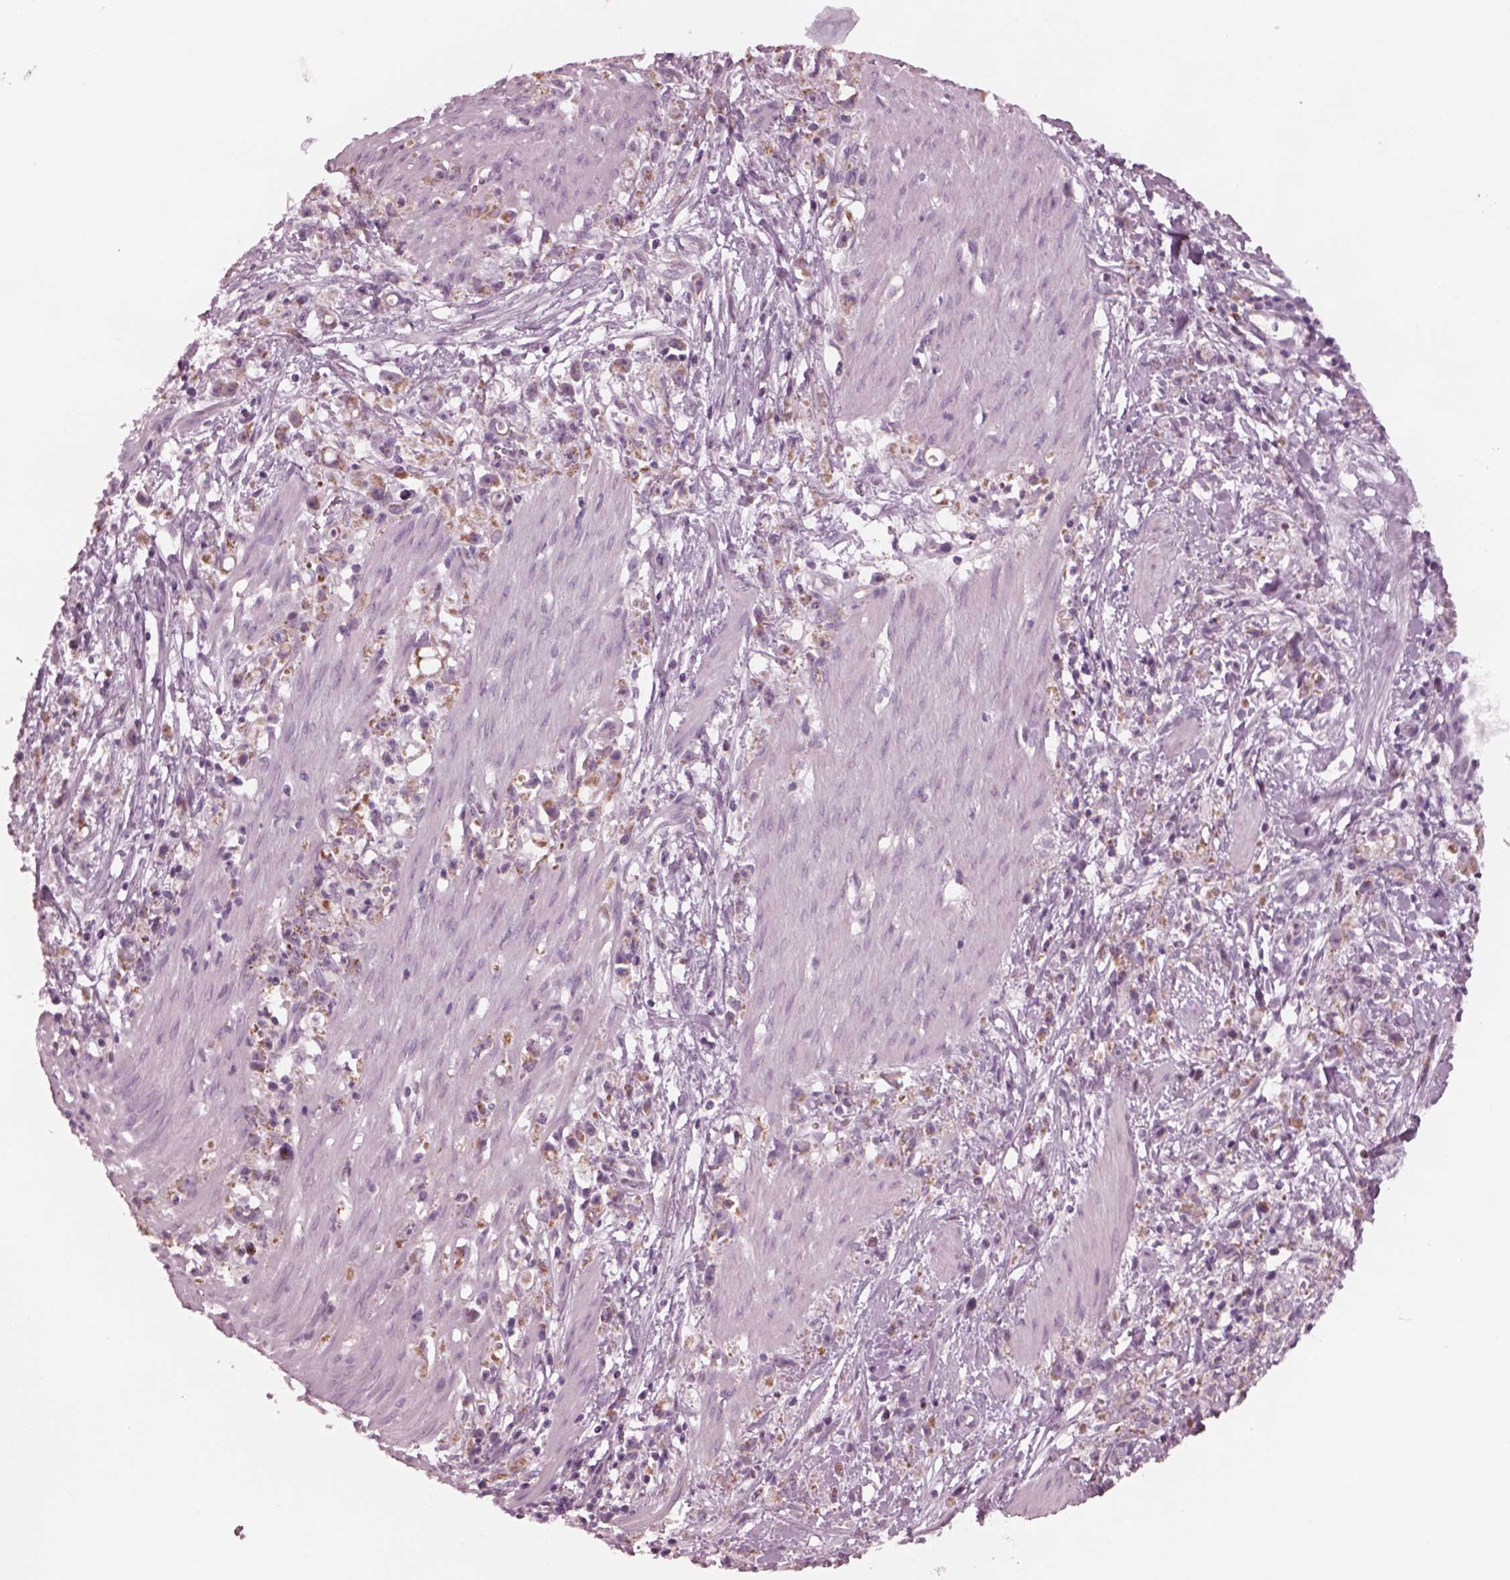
{"staining": {"intensity": "moderate", "quantity": "25%-75%", "location": "cytoplasmic/membranous"}, "tissue": "stomach cancer", "cell_type": "Tumor cells", "image_type": "cancer", "snomed": [{"axis": "morphology", "description": "Adenocarcinoma, NOS"}, {"axis": "topography", "description": "Stomach"}], "caption": "An IHC image of neoplastic tissue is shown. Protein staining in brown labels moderate cytoplasmic/membranous positivity in stomach adenocarcinoma within tumor cells.", "gene": "CELSR3", "patient": {"sex": "female", "age": 59}}